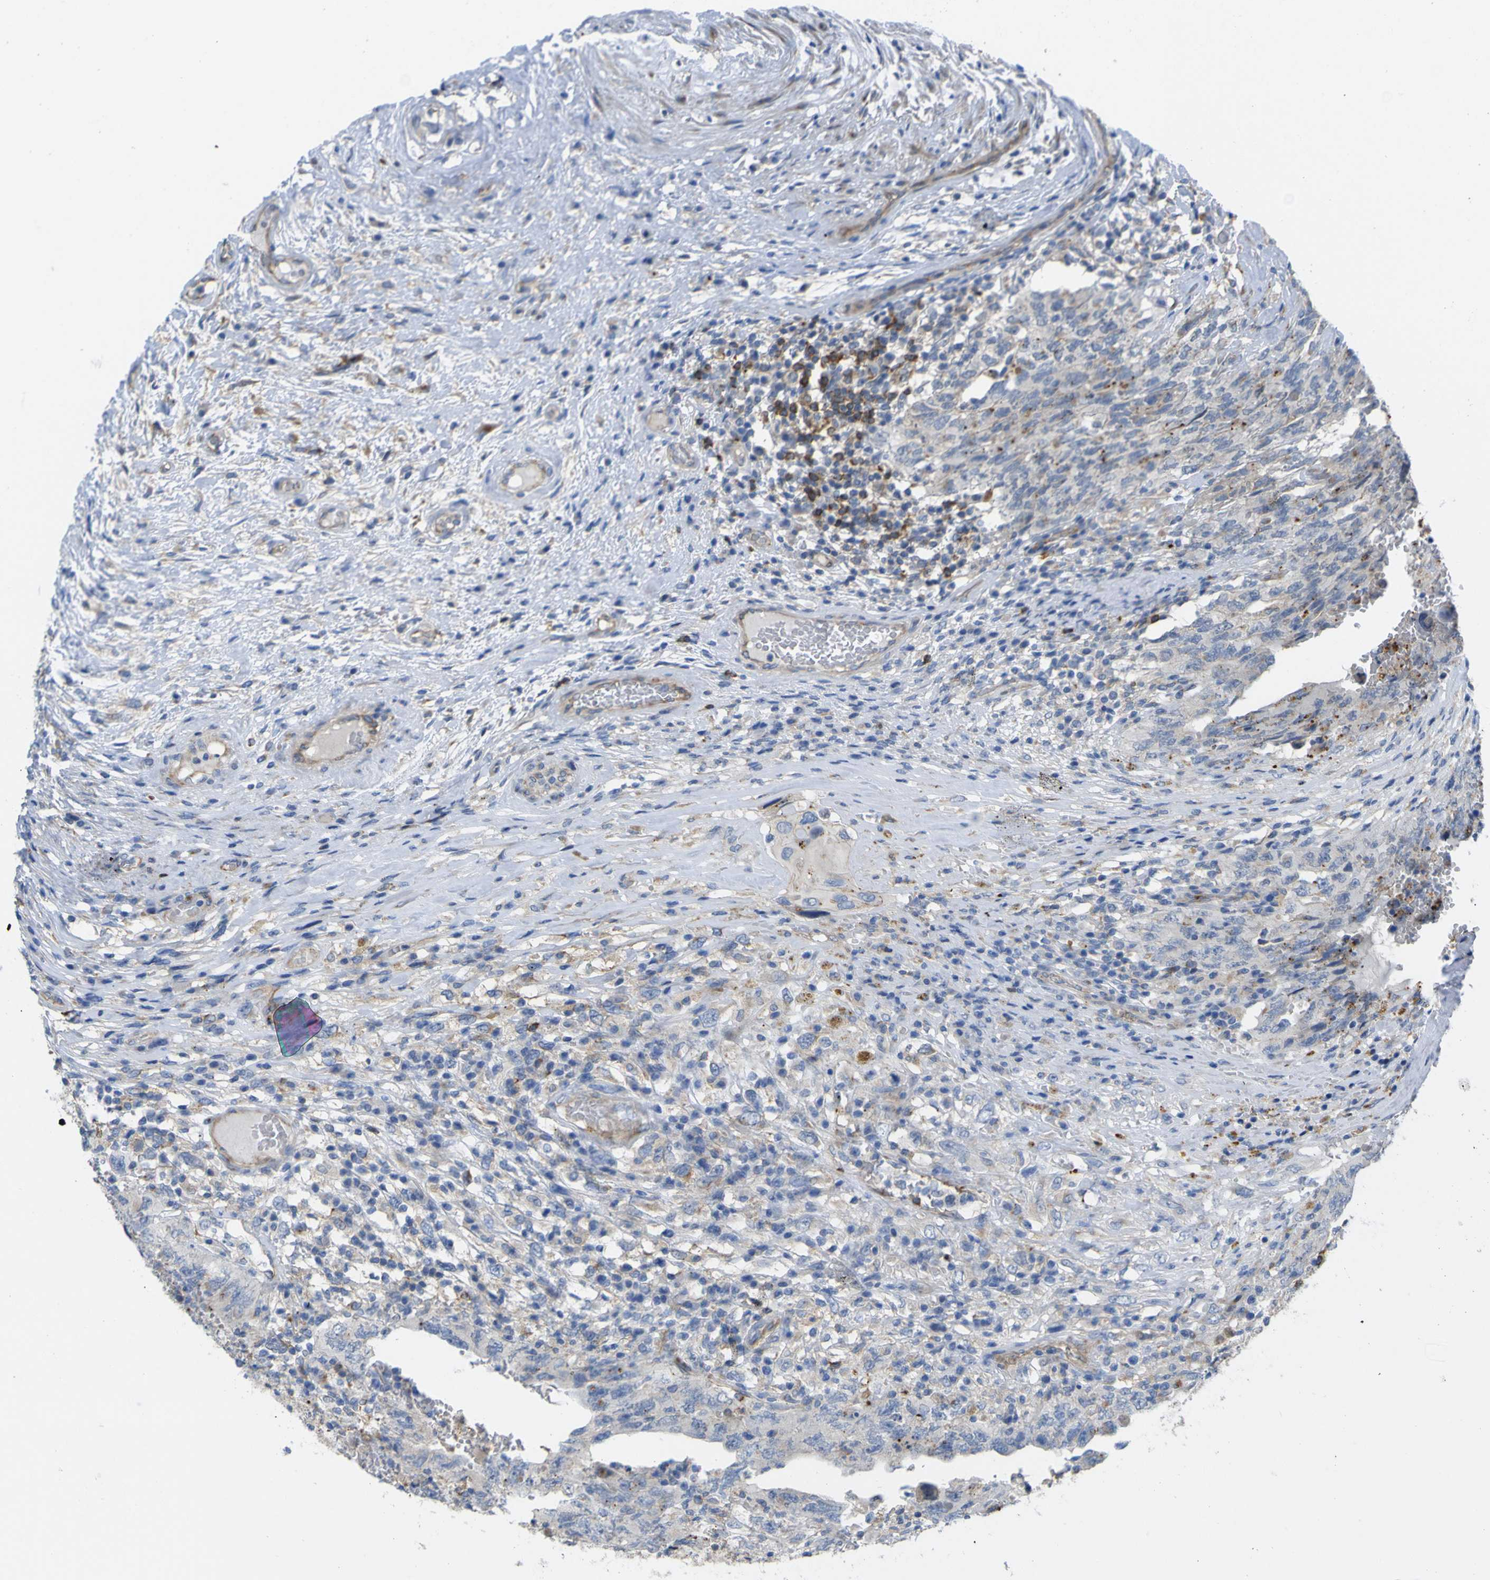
{"staining": {"intensity": "negative", "quantity": "none", "location": "none"}, "tissue": "testis cancer", "cell_type": "Tumor cells", "image_type": "cancer", "snomed": [{"axis": "morphology", "description": "Carcinoma, Embryonal, NOS"}, {"axis": "topography", "description": "Testis"}], "caption": "Tumor cells are negative for brown protein staining in embryonal carcinoma (testis). Nuclei are stained in blue.", "gene": "SYPL1", "patient": {"sex": "male", "age": 26}}